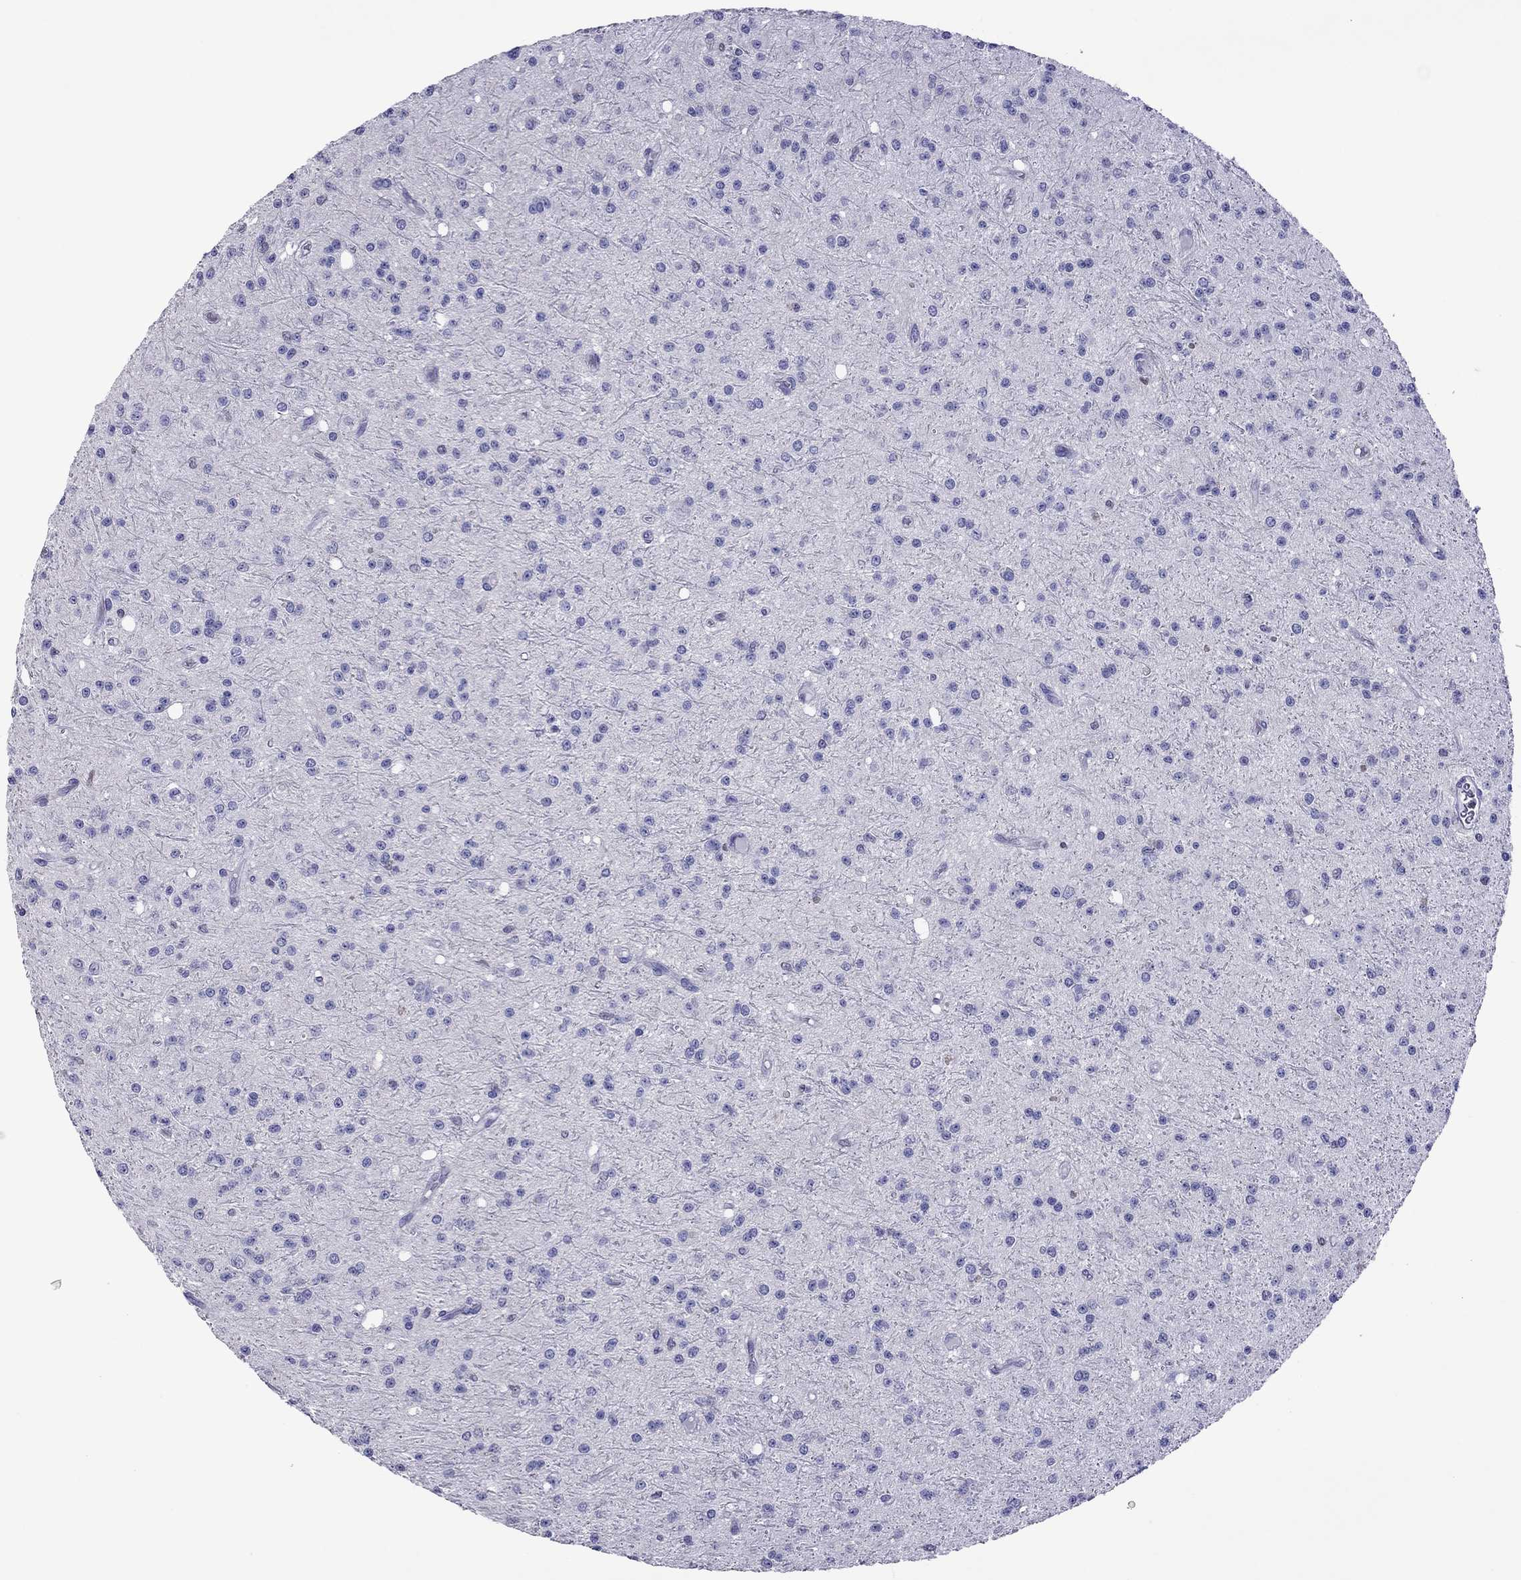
{"staining": {"intensity": "negative", "quantity": "none", "location": "none"}, "tissue": "glioma", "cell_type": "Tumor cells", "image_type": "cancer", "snomed": [{"axis": "morphology", "description": "Glioma, malignant, Low grade"}, {"axis": "topography", "description": "Brain"}], "caption": "A histopathology image of human malignant low-grade glioma is negative for staining in tumor cells. Nuclei are stained in blue.", "gene": "MPZ", "patient": {"sex": "male", "age": 27}}